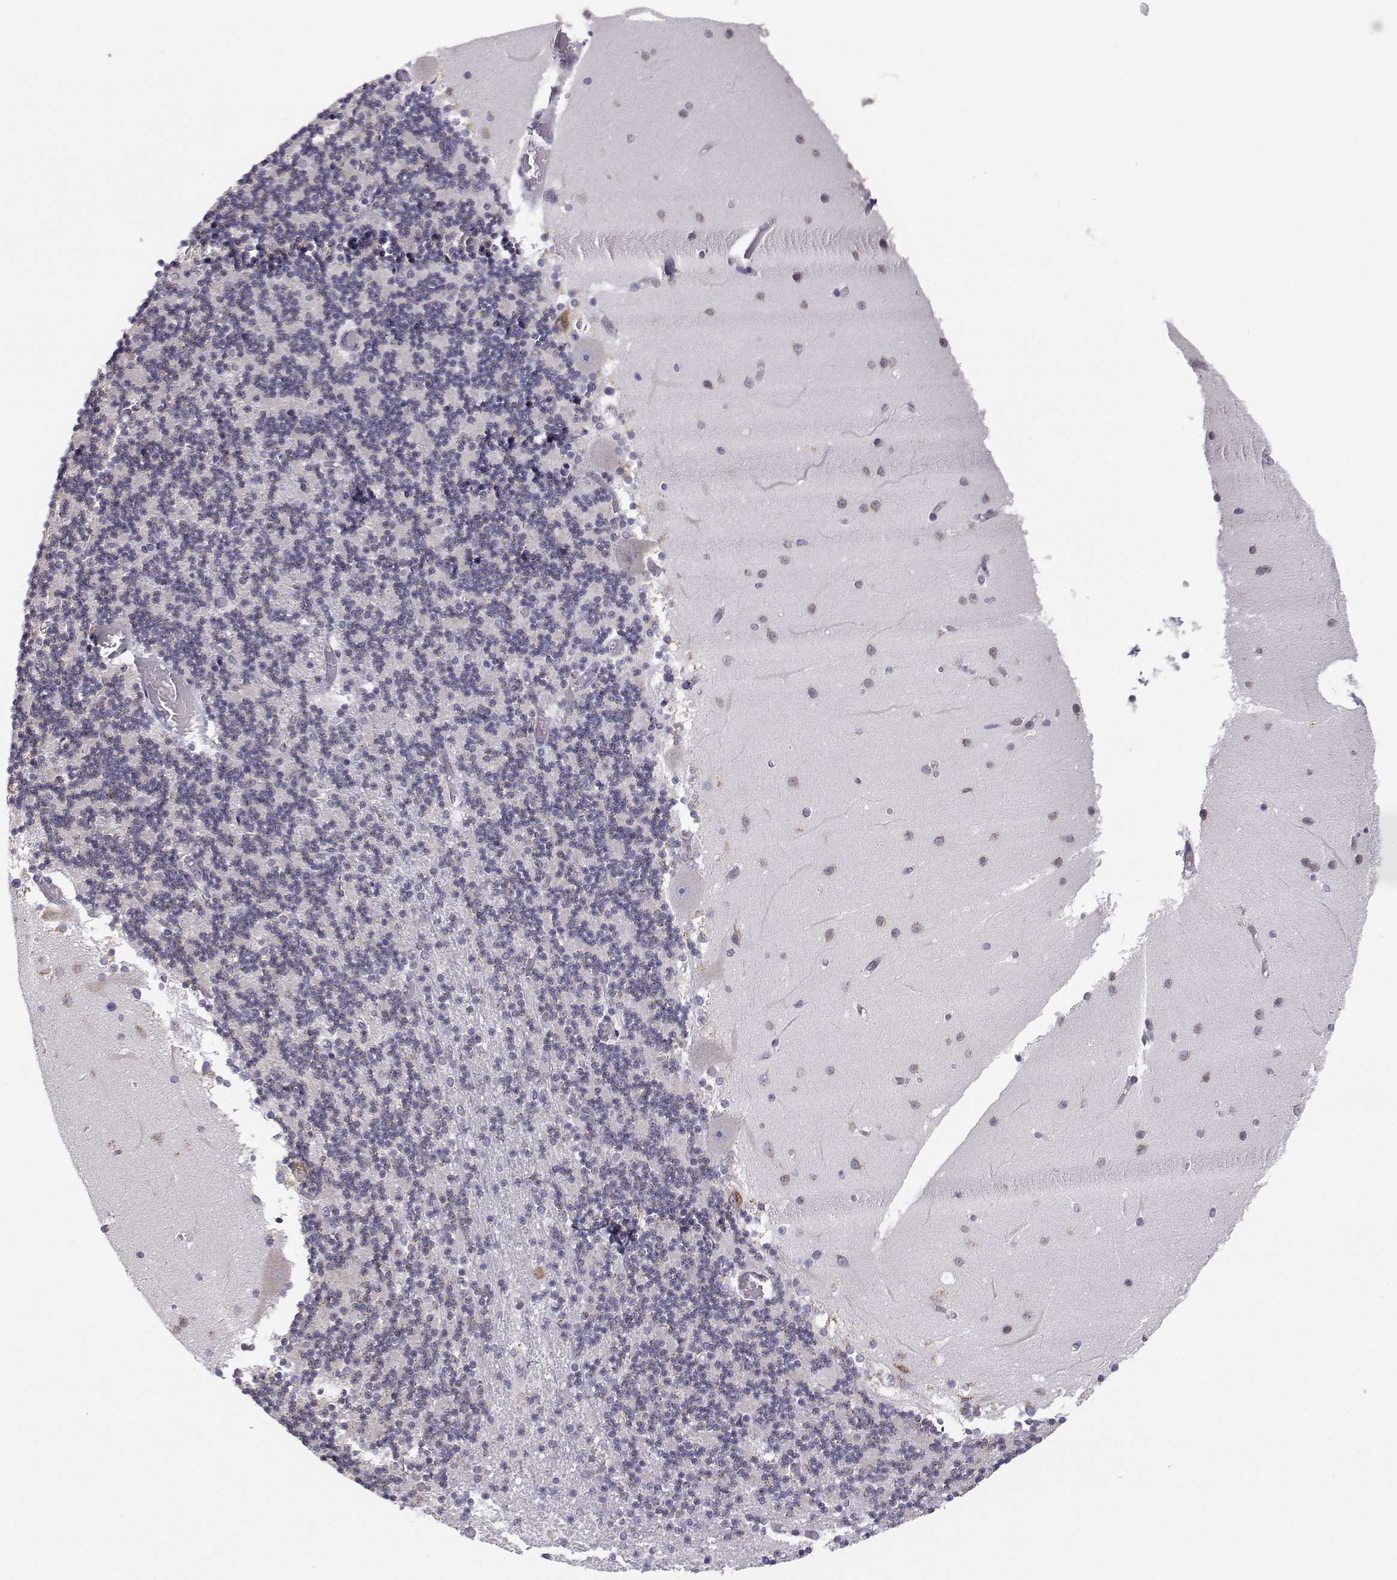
{"staining": {"intensity": "negative", "quantity": "none", "location": "none"}, "tissue": "cerebellum", "cell_type": "Cells in granular layer", "image_type": "normal", "snomed": [{"axis": "morphology", "description": "Normal tissue, NOS"}, {"axis": "topography", "description": "Cerebellum"}], "caption": "Immunohistochemistry (IHC) micrograph of normal human cerebellum stained for a protein (brown), which exhibits no expression in cells in granular layer.", "gene": "STARD13", "patient": {"sex": "female", "age": 28}}